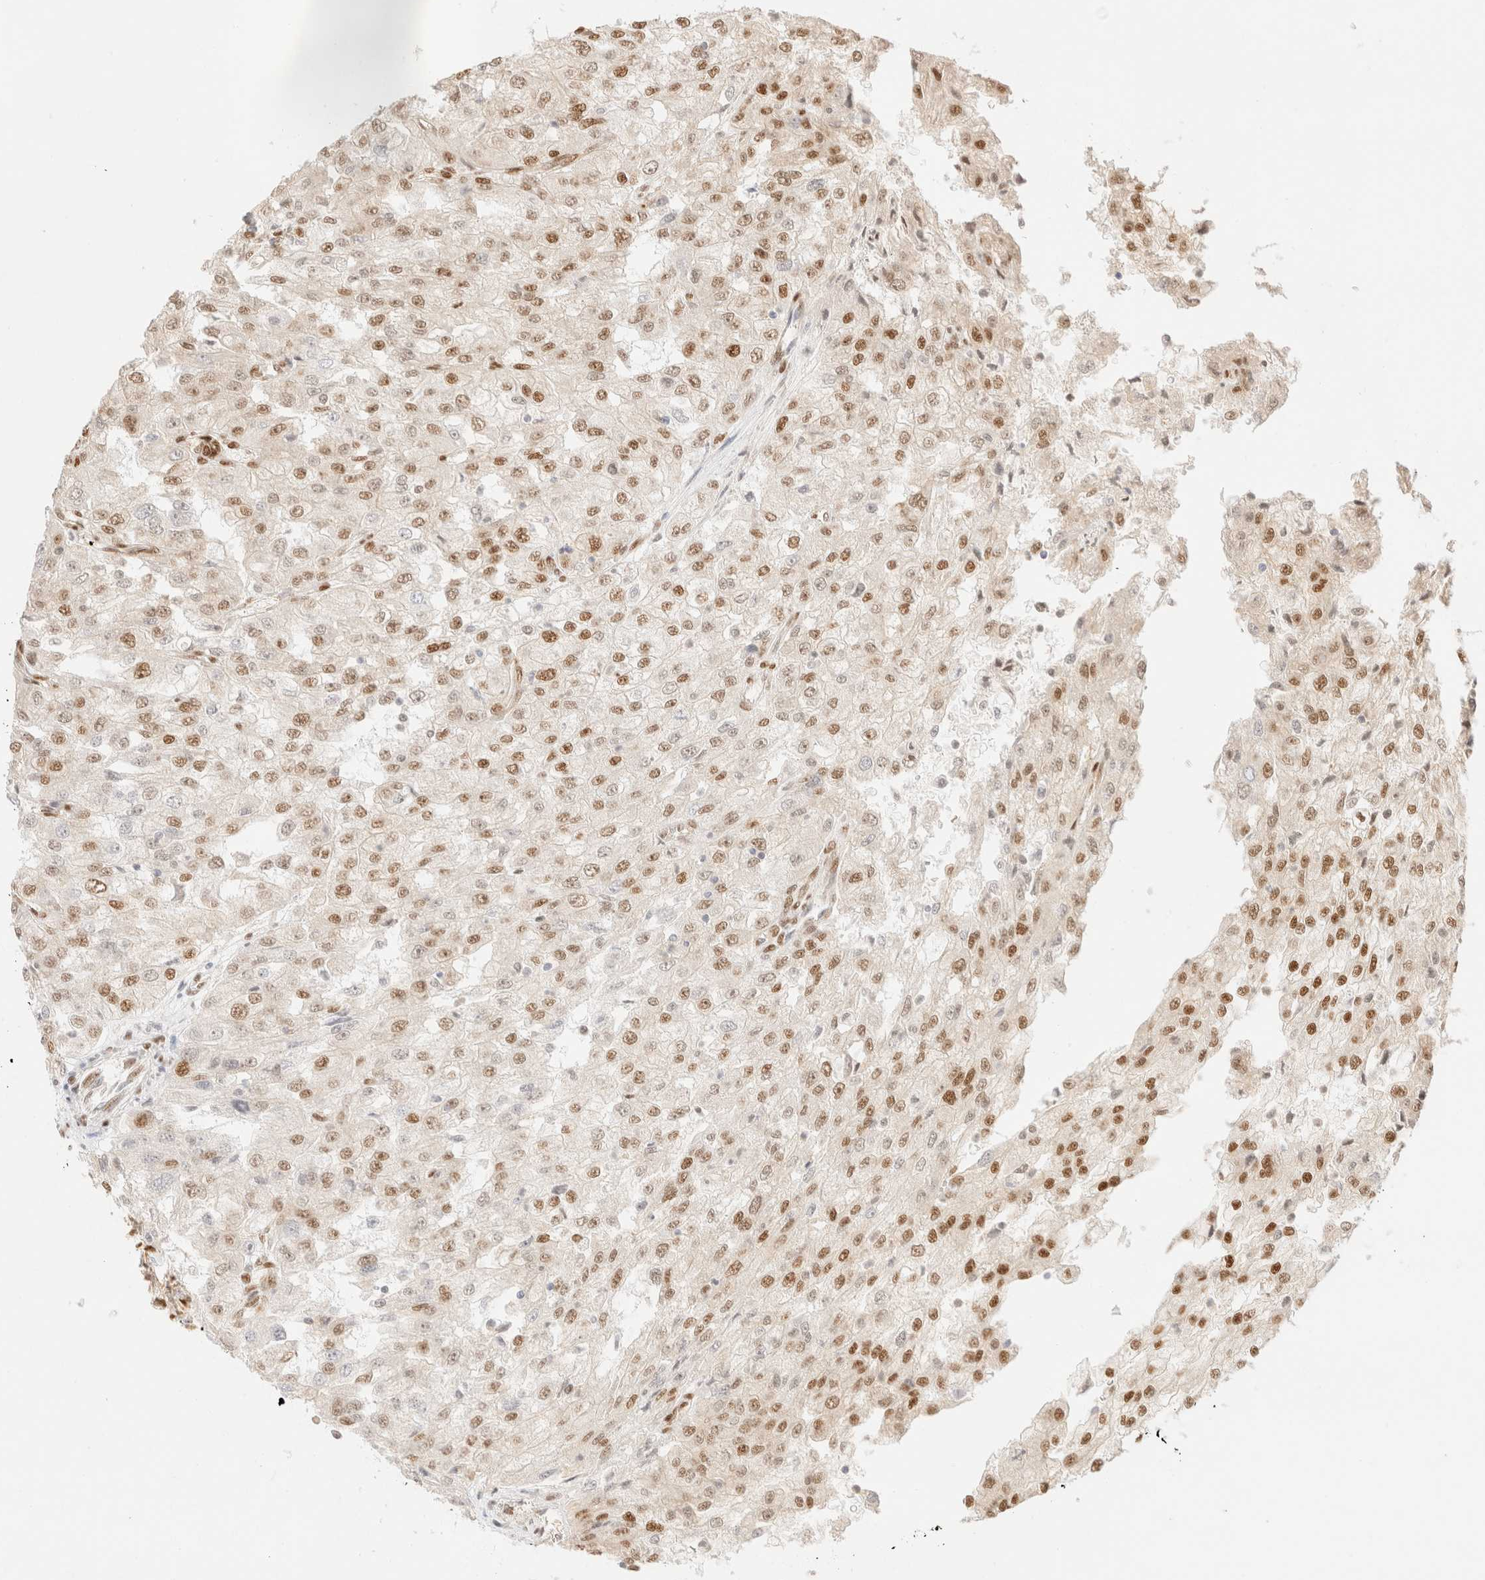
{"staining": {"intensity": "moderate", "quantity": ">75%", "location": "nuclear"}, "tissue": "renal cancer", "cell_type": "Tumor cells", "image_type": "cancer", "snomed": [{"axis": "morphology", "description": "Adenocarcinoma, NOS"}, {"axis": "topography", "description": "Kidney"}], "caption": "Renal cancer (adenocarcinoma) stained for a protein (brown) shows moderate nuclear positive positivity in approximately >75% of tumor cells.", "gene": "ZNF768", "patient": {"sex": "female", "age": 54}}